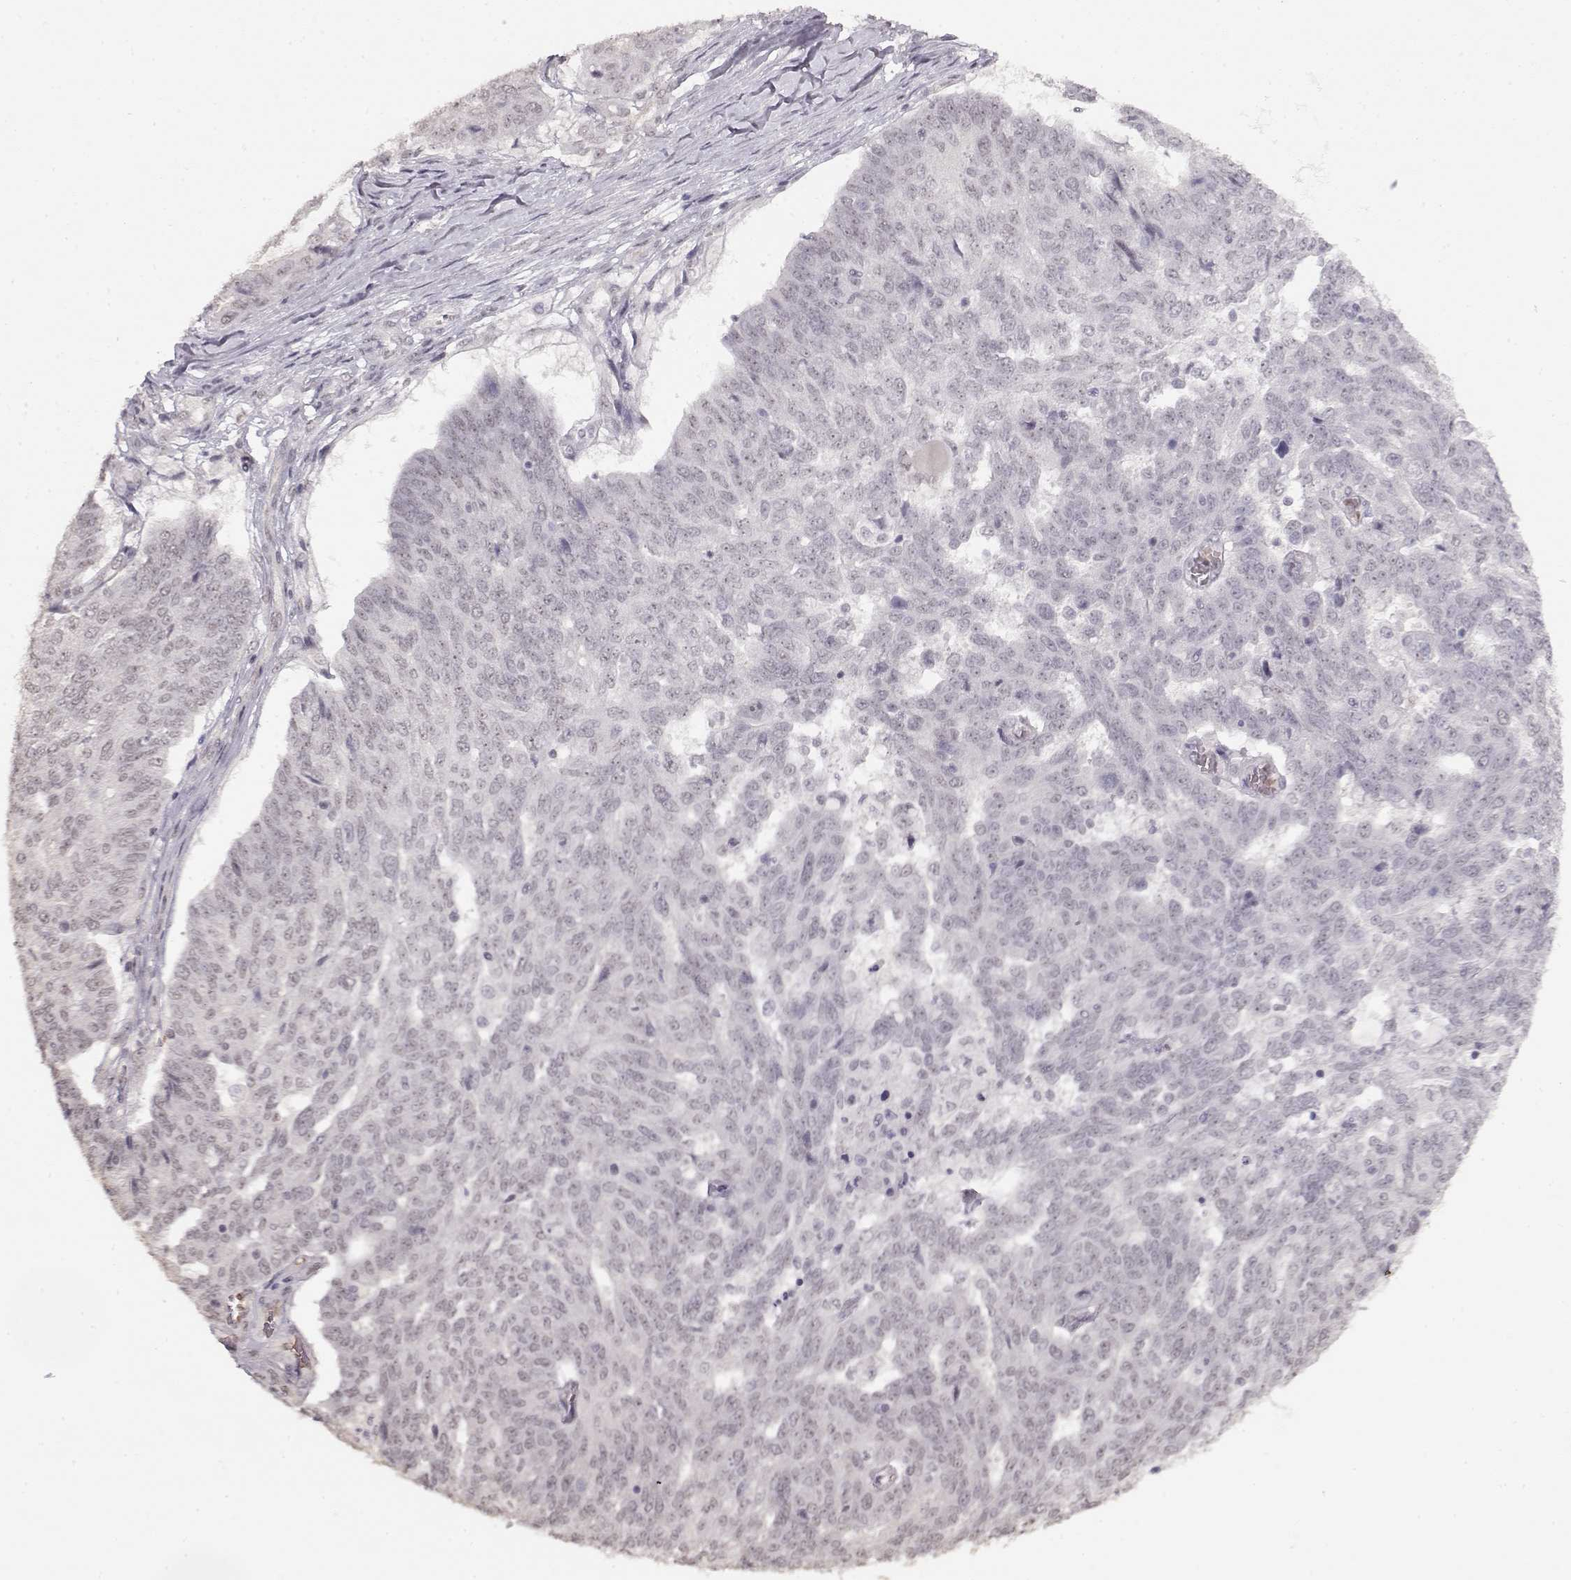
{"staining": {"intensity": "weak", "quantity": "<25%", "location": "nuclear"}, "tissue": "ovarian cancer", "cell_type": "Tumor cells", "image_type": "cancer", "snomed": [{"axis": "morphology", "description": "Cystadenocarcinoma, serous, NOS"}, {"axis": "topography", "description": "Ovary"}], "caption": "Human ovarian cancer (serous cystadenocarcinoma) stained for a protein using immunohistochemistry (IHC) shows no staining in tumor cells.", "gene": "PCP4", "patient": {"sex": "female", "age": 67}}